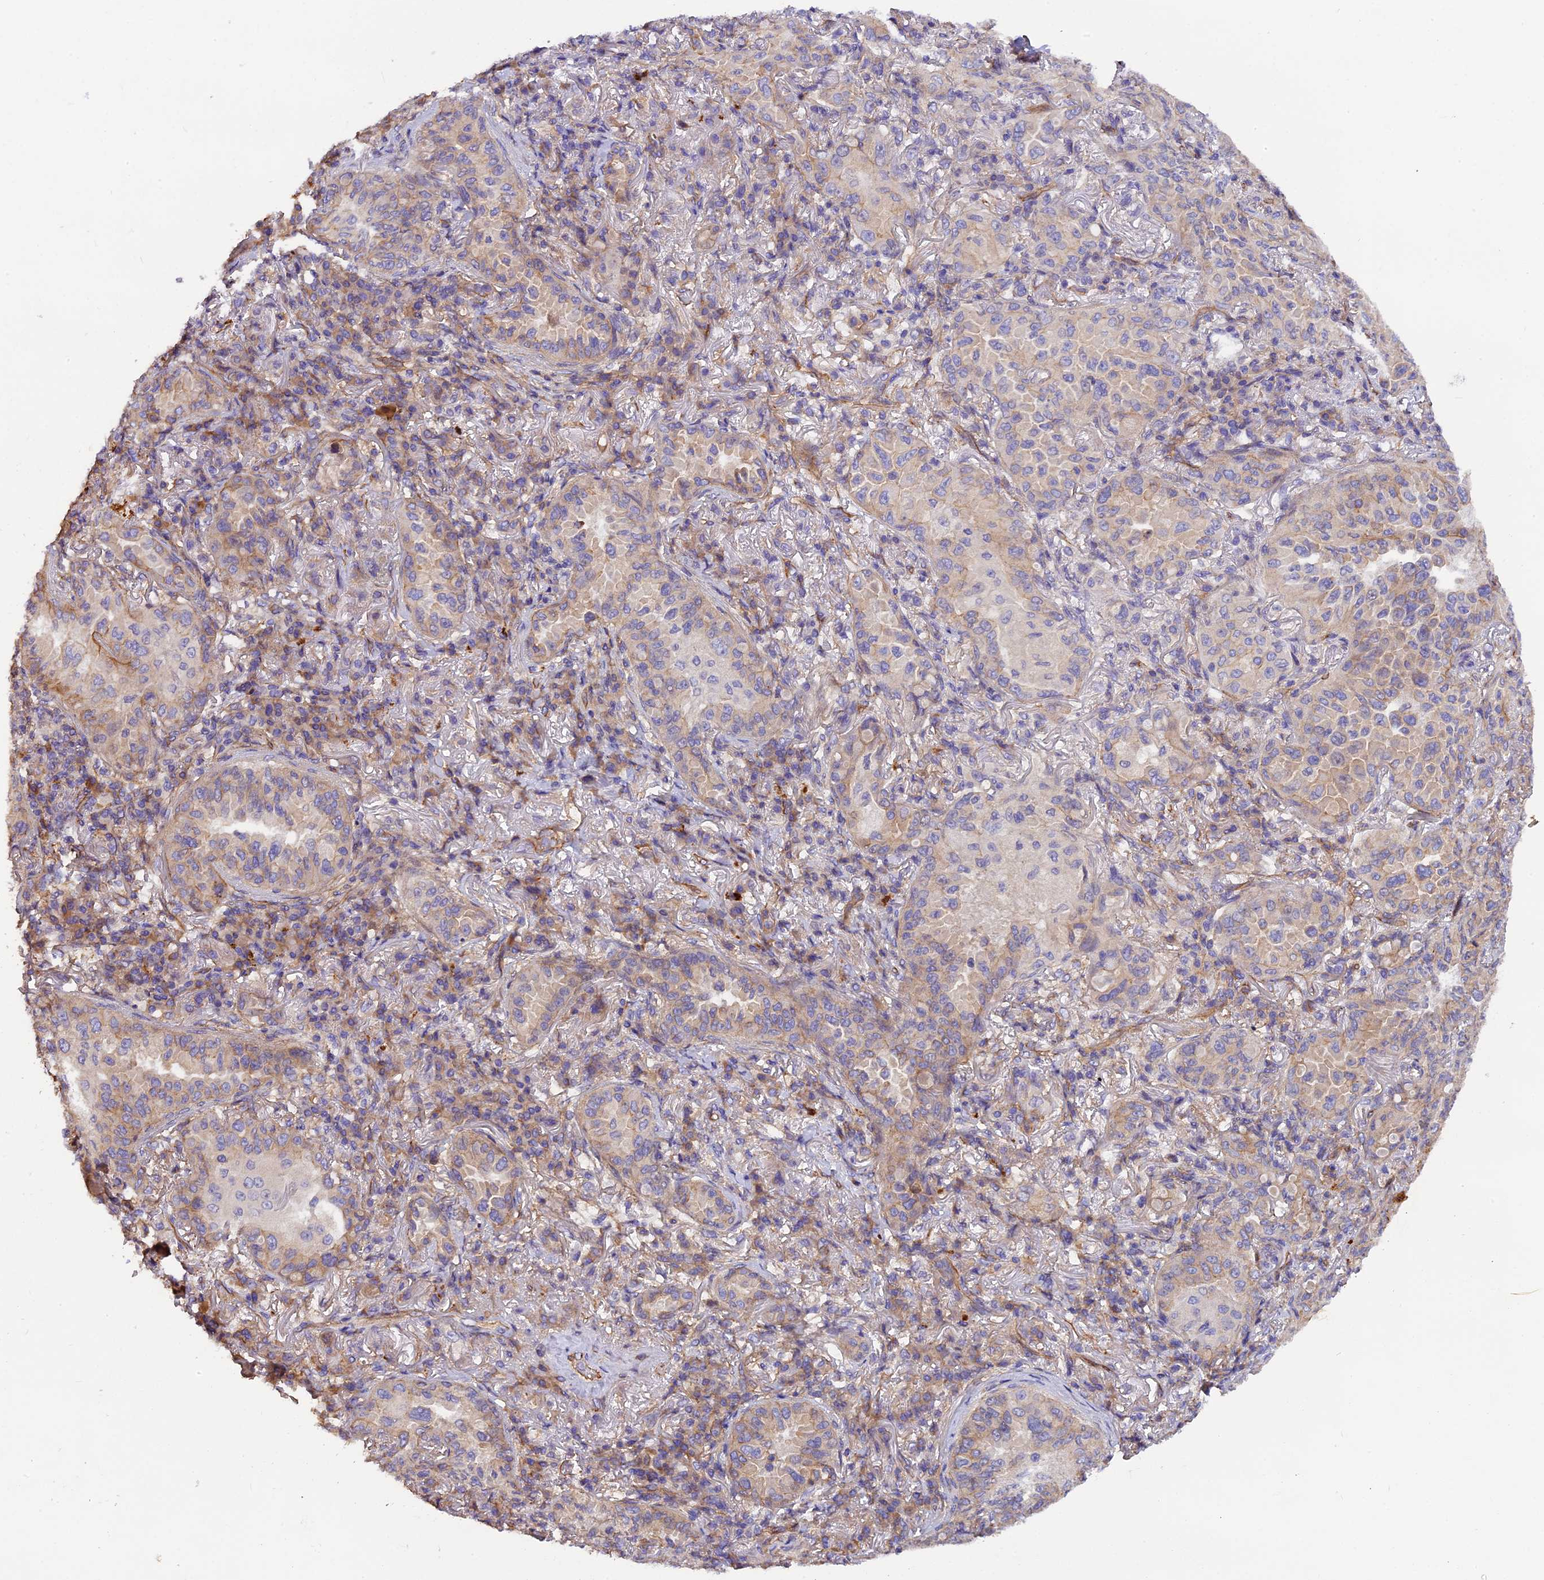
{"staining": {"intensity": "weak", "quantity": "25%-75%", "location": "cytoplasmic/membranous"}, "tissue": "lung cancer", "cell_type": "Tumor cells", "image_type": "cancer", "snomed": [{"axis": "morphology", "description": "Adenocarcinoma, NOS"}, {"axis": "topography", "description": "Lung"}], "caption": "This image demonstrates immunohistochemistry staining of human lung cancer, with low weak cytoplasmic/membranous staining in about 25%-75% of tumor cells.", "gene": "ERMARD", "patient": {"sex": "female", "age": 69}}